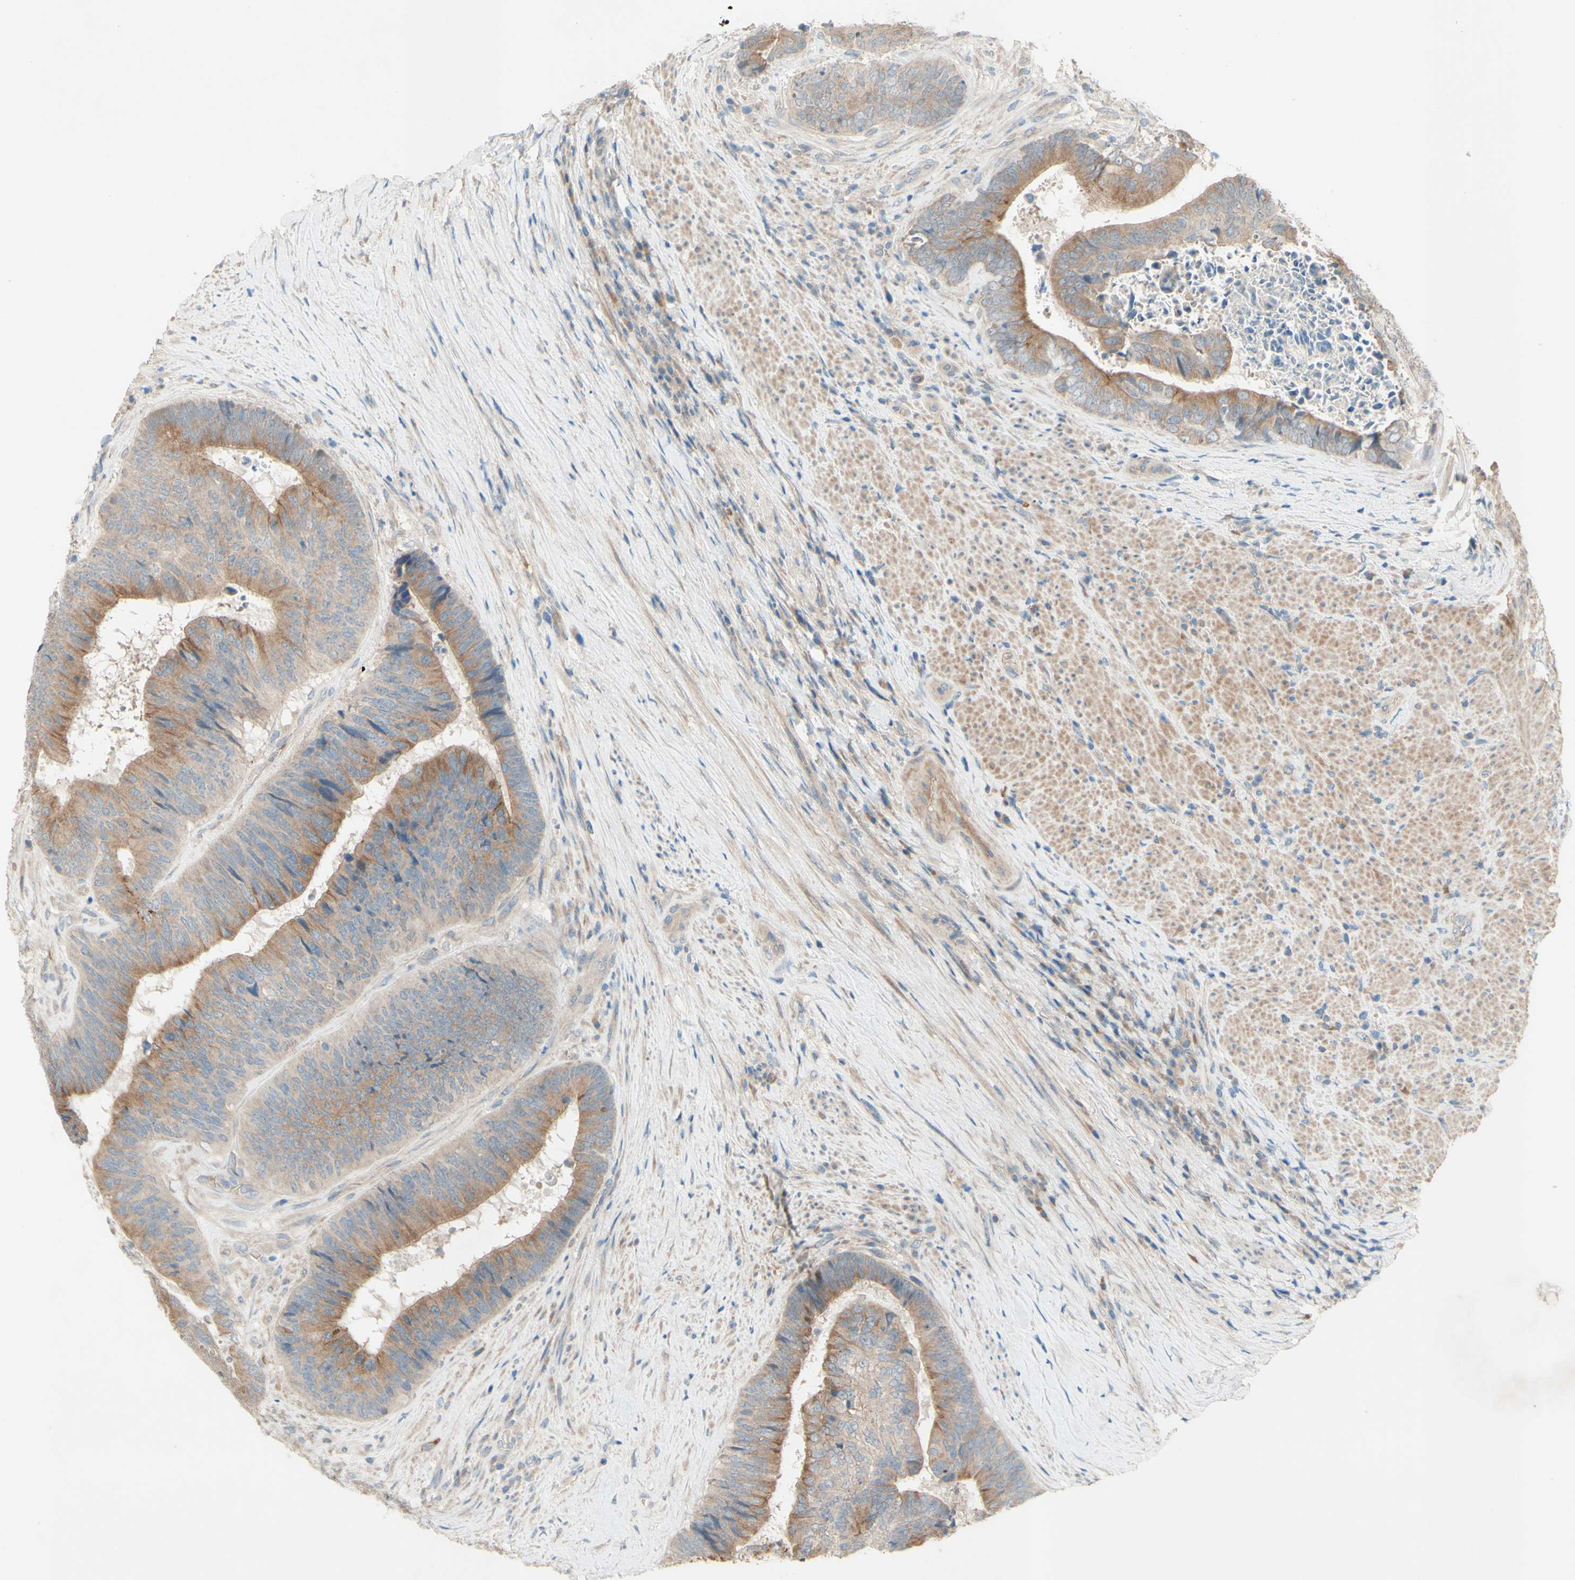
{"staining": {"intensity": "moderate", "quantity": ">75%", "location": "cytoplasmic/membranous"}, "tissue": "colorectal cancer", "cell_type": "Tumor cells", "image_type": "cancer", "snomed": [{"axis": "morphology", "description": "Adenocarcinoma, NOS"}, {"axis": "topography", "description": "Rectum"}], "caption": "Immunohistochemical staining of human colorectal adenocarcinoma shows medium levels of moderate cytoplasmic/membranous protein staining in about >75% of tumor cells.", "gene": "IL2", "patient": {"sex": "male", "age": 72}}